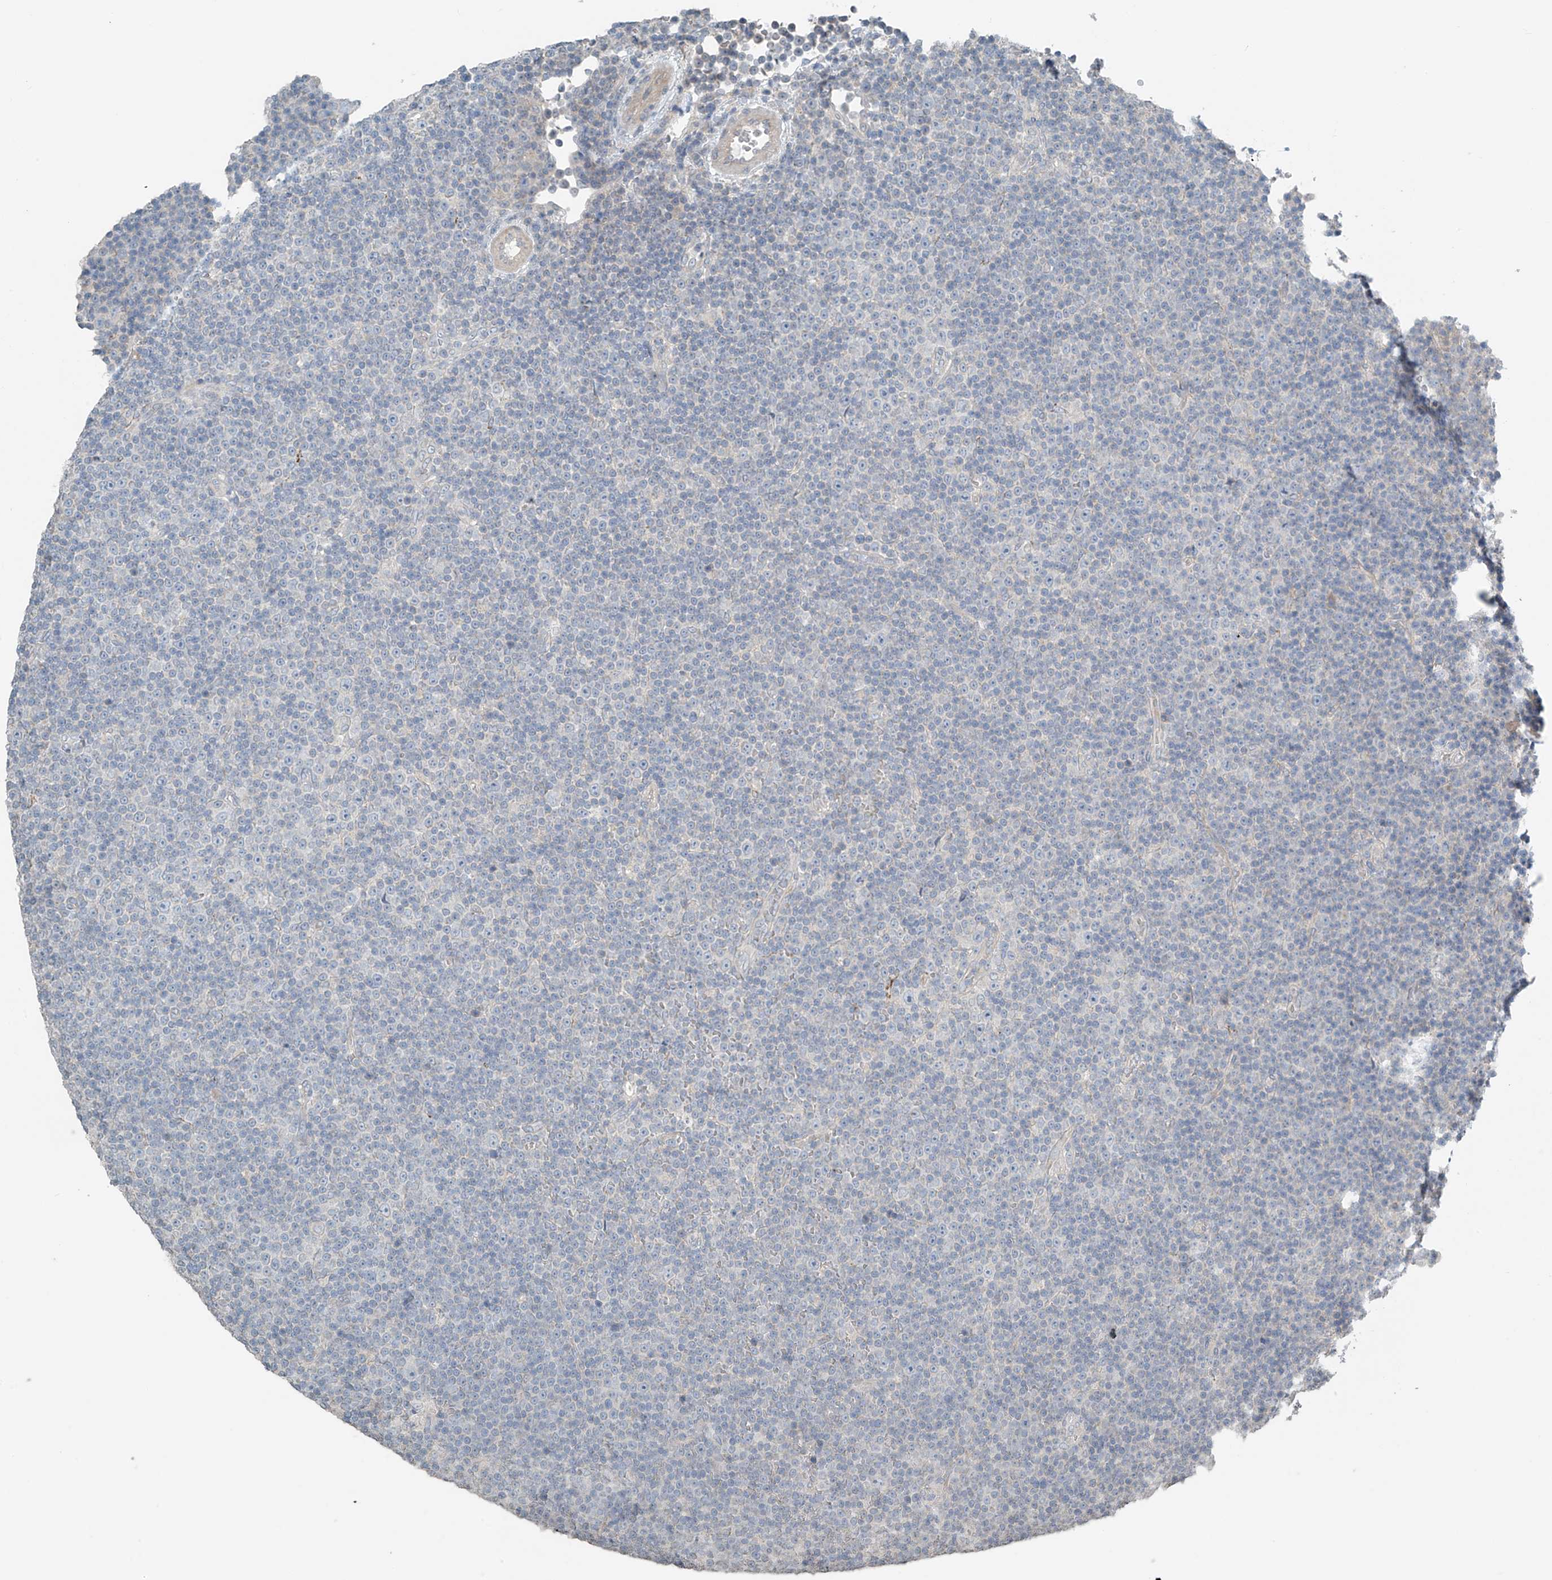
{"staining": {"intensity": "negative", "quantity": "none", "location": "none"}, "tissue": "lymphoma", "cell_type": "Tumor cells", "image_type": "cancer", "snomed": [{"axis": "morphology", "description": "Malignant lymphoma, non-Hodgkin's type, Low grade"}, {"axis": "topography", "description": "Lymph node"}], "caption": "Histopathology image shows no significant protein staining in tumor cells of malignant lymphoma, non-Hodgkin's type (low-grade).", "gene": "HOXA11", "patient": {"sex": "female", "age": 67}}